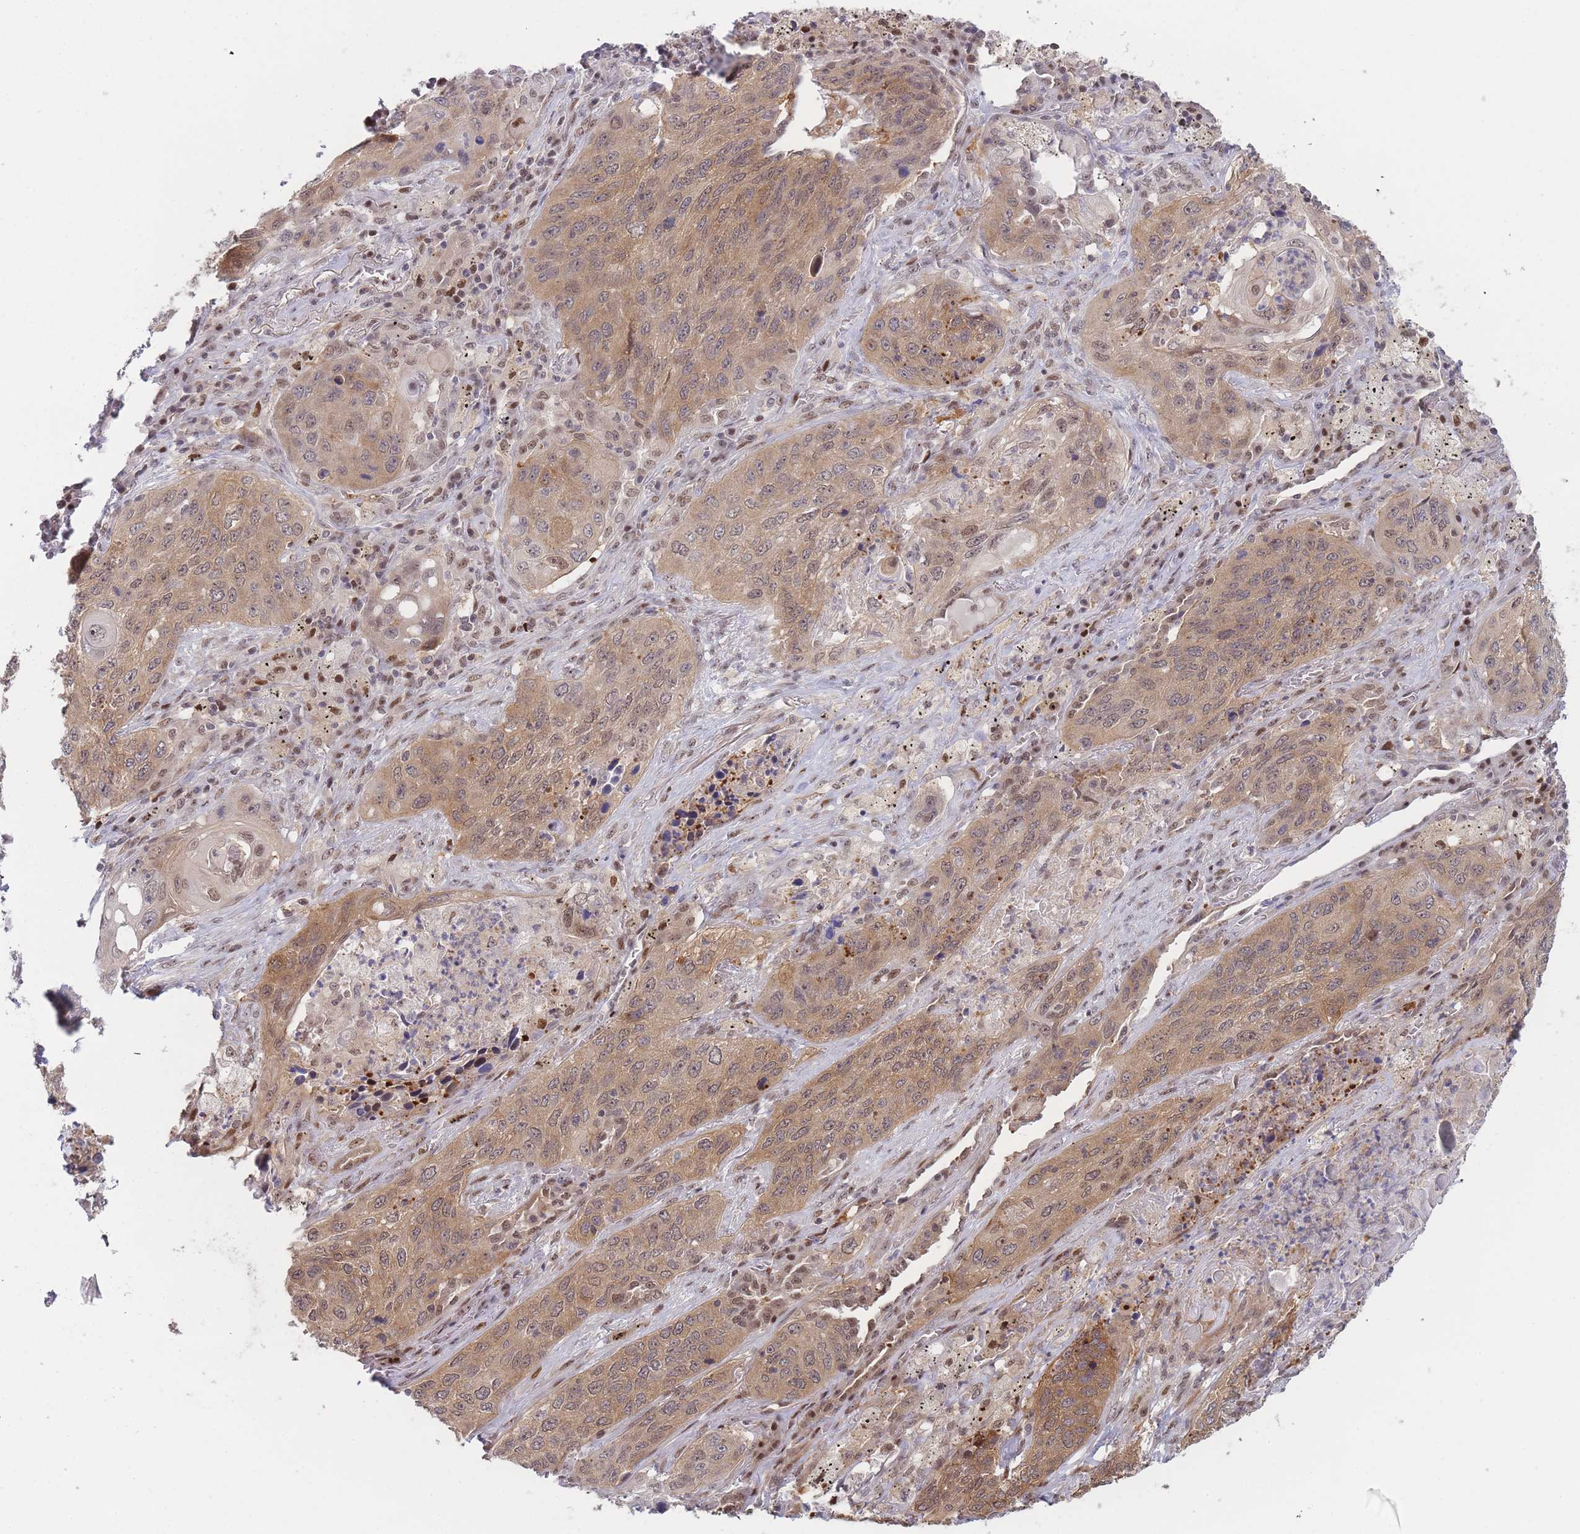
{"staining": {"intensity": "moderate", "quantity": ">75%", "location": "cytoplasmic/membranous,nuclear"}, "tissue": "lung cancer", "cell_type": "Tumor cells", "image_type": "cancer", "snomed": [{"axis": "morphology", "description": "Squamous cell carcinoma, NOS"}, {"axis": "topography", "description": "Lung"}], "caption": "Moderate cytoplasmic/membranous and nuclear staining for a protein is identified in approximately >75% of tumor cells of lung cancer using immunohistochemistry (IHC).", "gene": "DEAF1", "patient": {"sex": "female", "age": 63}}